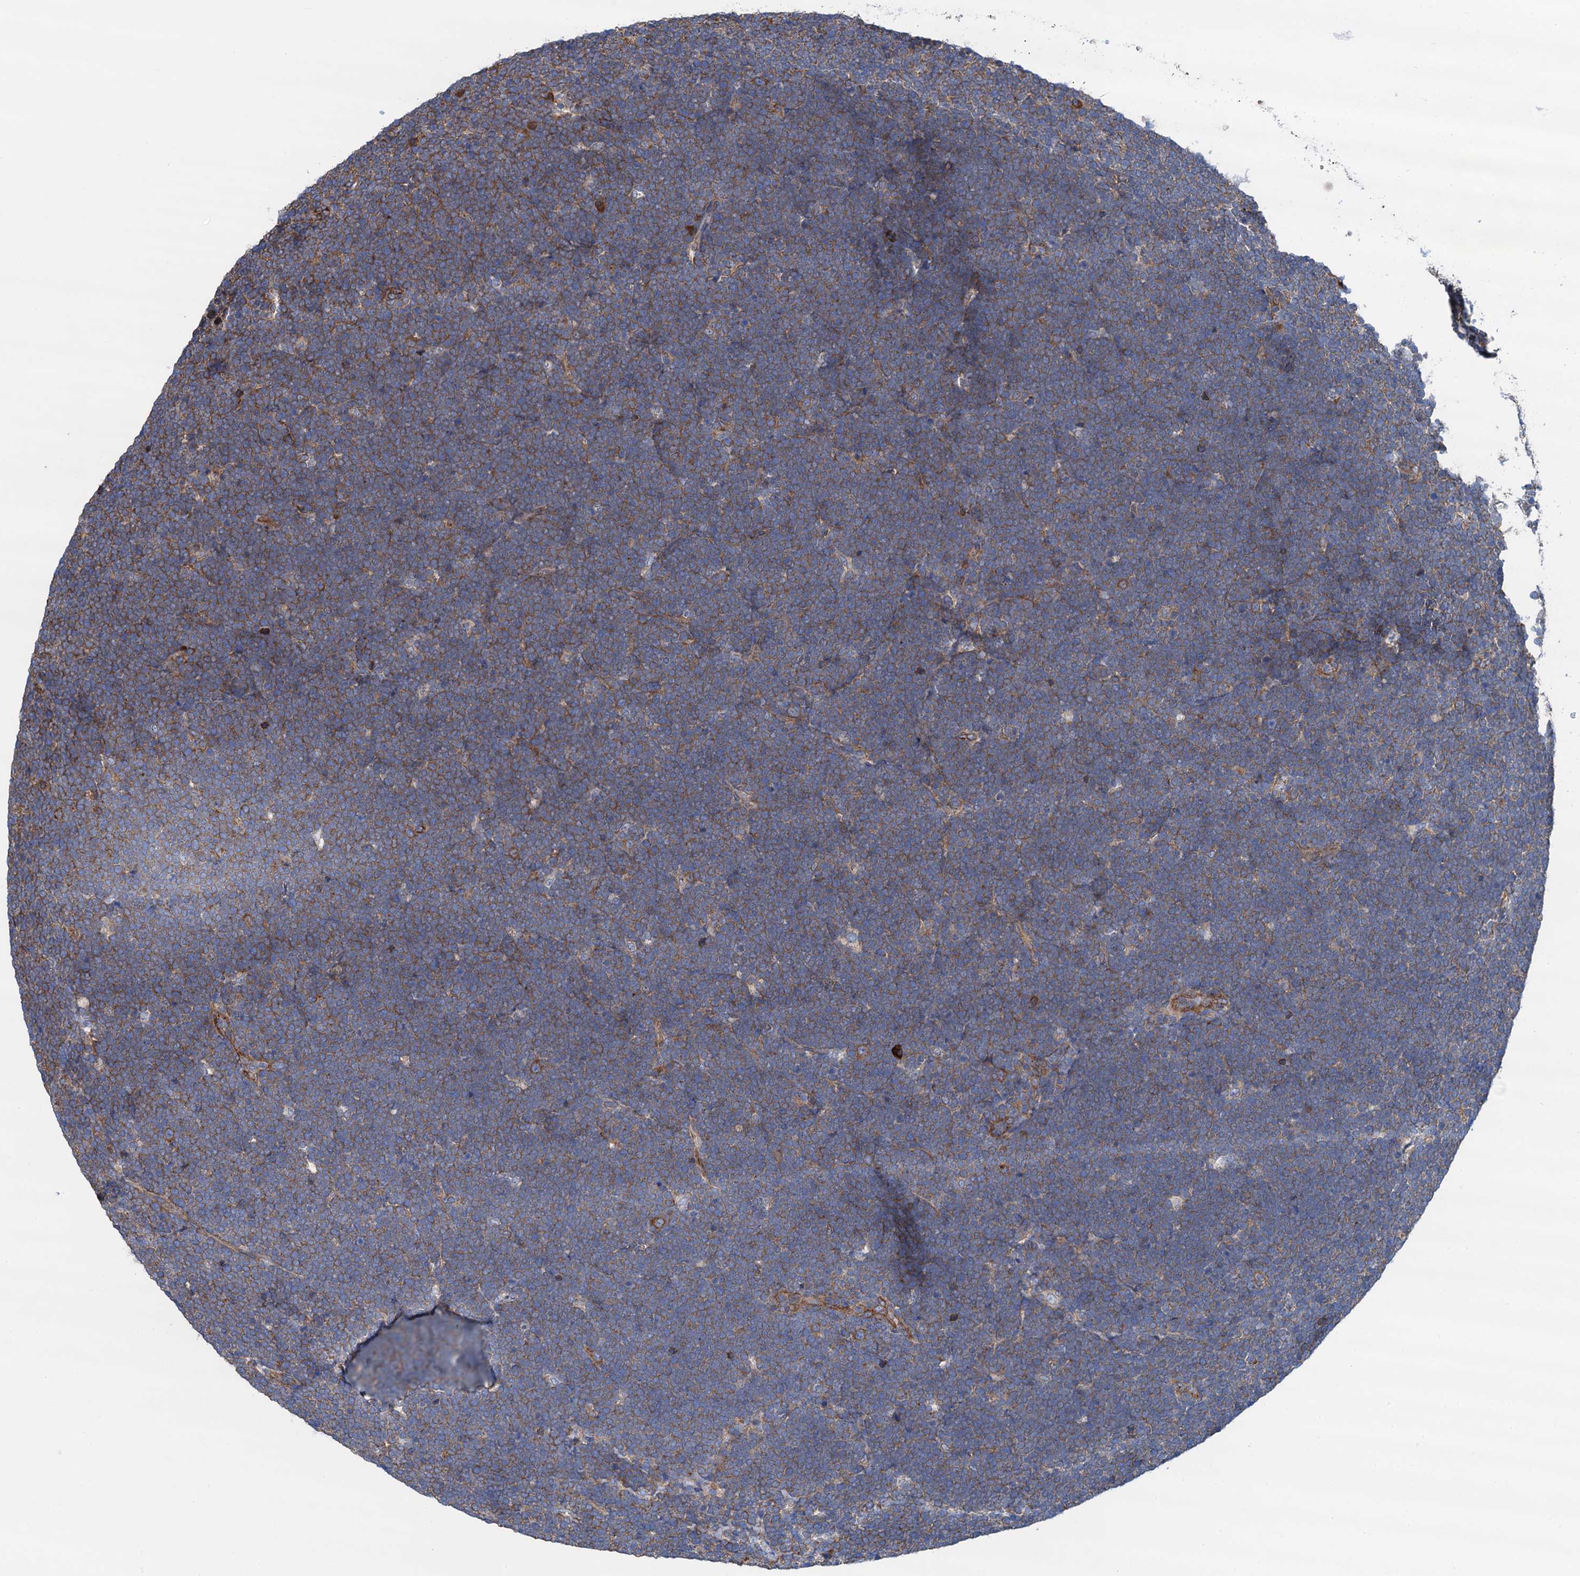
{"staining": {"intensity": "moderate", "quantity": "25%-75%", "location": "cytoplasmic/membranous"}, "tissue": "lymphoma", "cell_type": "Tumor cells", "image_type": "cancer", "snomed": [{"axis": "morphology", "description": "Malignant lymphoma, non-Hodgkin's type, High grade"}, {"axis": "topography", "description": "Lymph node"}], "caption": "Malignant lymphoma, non-Hodgkin's type (high-grade) stained with DAB immunohistochemistry reveals medium levels of moderate cytoplasmic/membranous positivity in approximately 25%-75% of tumor cells.", "gene": "SLC12A7", "patient": {"sex": "male", "age": 13}}